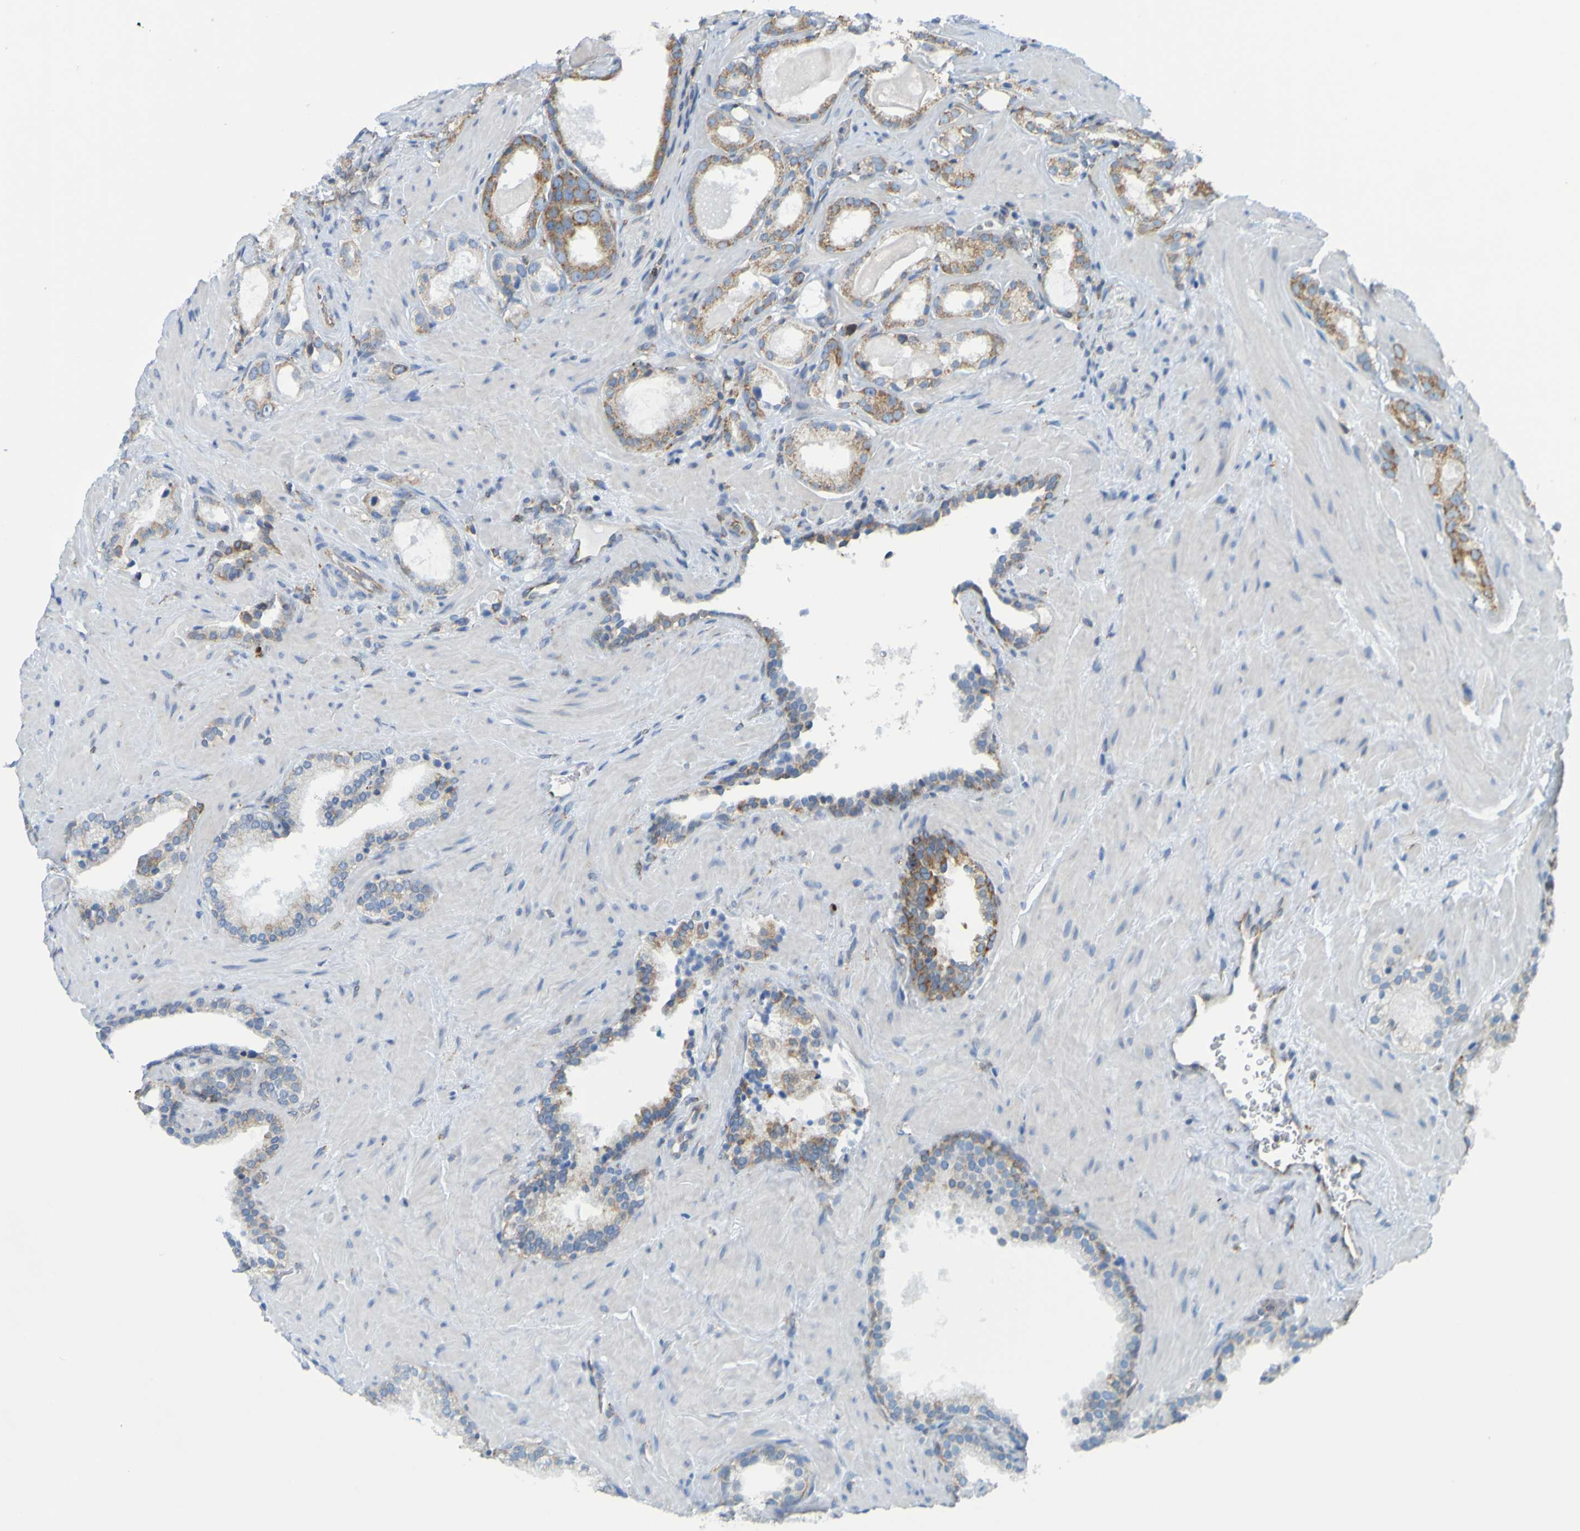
{"staining": {"intensity": "weak", "quantity": "25%-75%", "location": "cytoplasmic/membranous"}, "tissue": "prostate cancer", "cell_type": "Tumor cells", "image_type": "cancer", "snomed": [{"axis": "morphology", "description": "Adenocarcinoma, High grade"}, {"axis": "topography", "description": "Prostate"}], "caption": "Immunohistochemistry (IHC) (DAB) staining of human adenocarcinoma (high-grade) (prostate) shows weak cytoplasmic/membranous protein expression in about 25%-75% of tumor cells. Immunohistochemistry (IHC) stains the protein of interest in brown and the nuclei are stained blue.", "gene": "SSR1", "patient": {"sex": "male", "age": 56}}